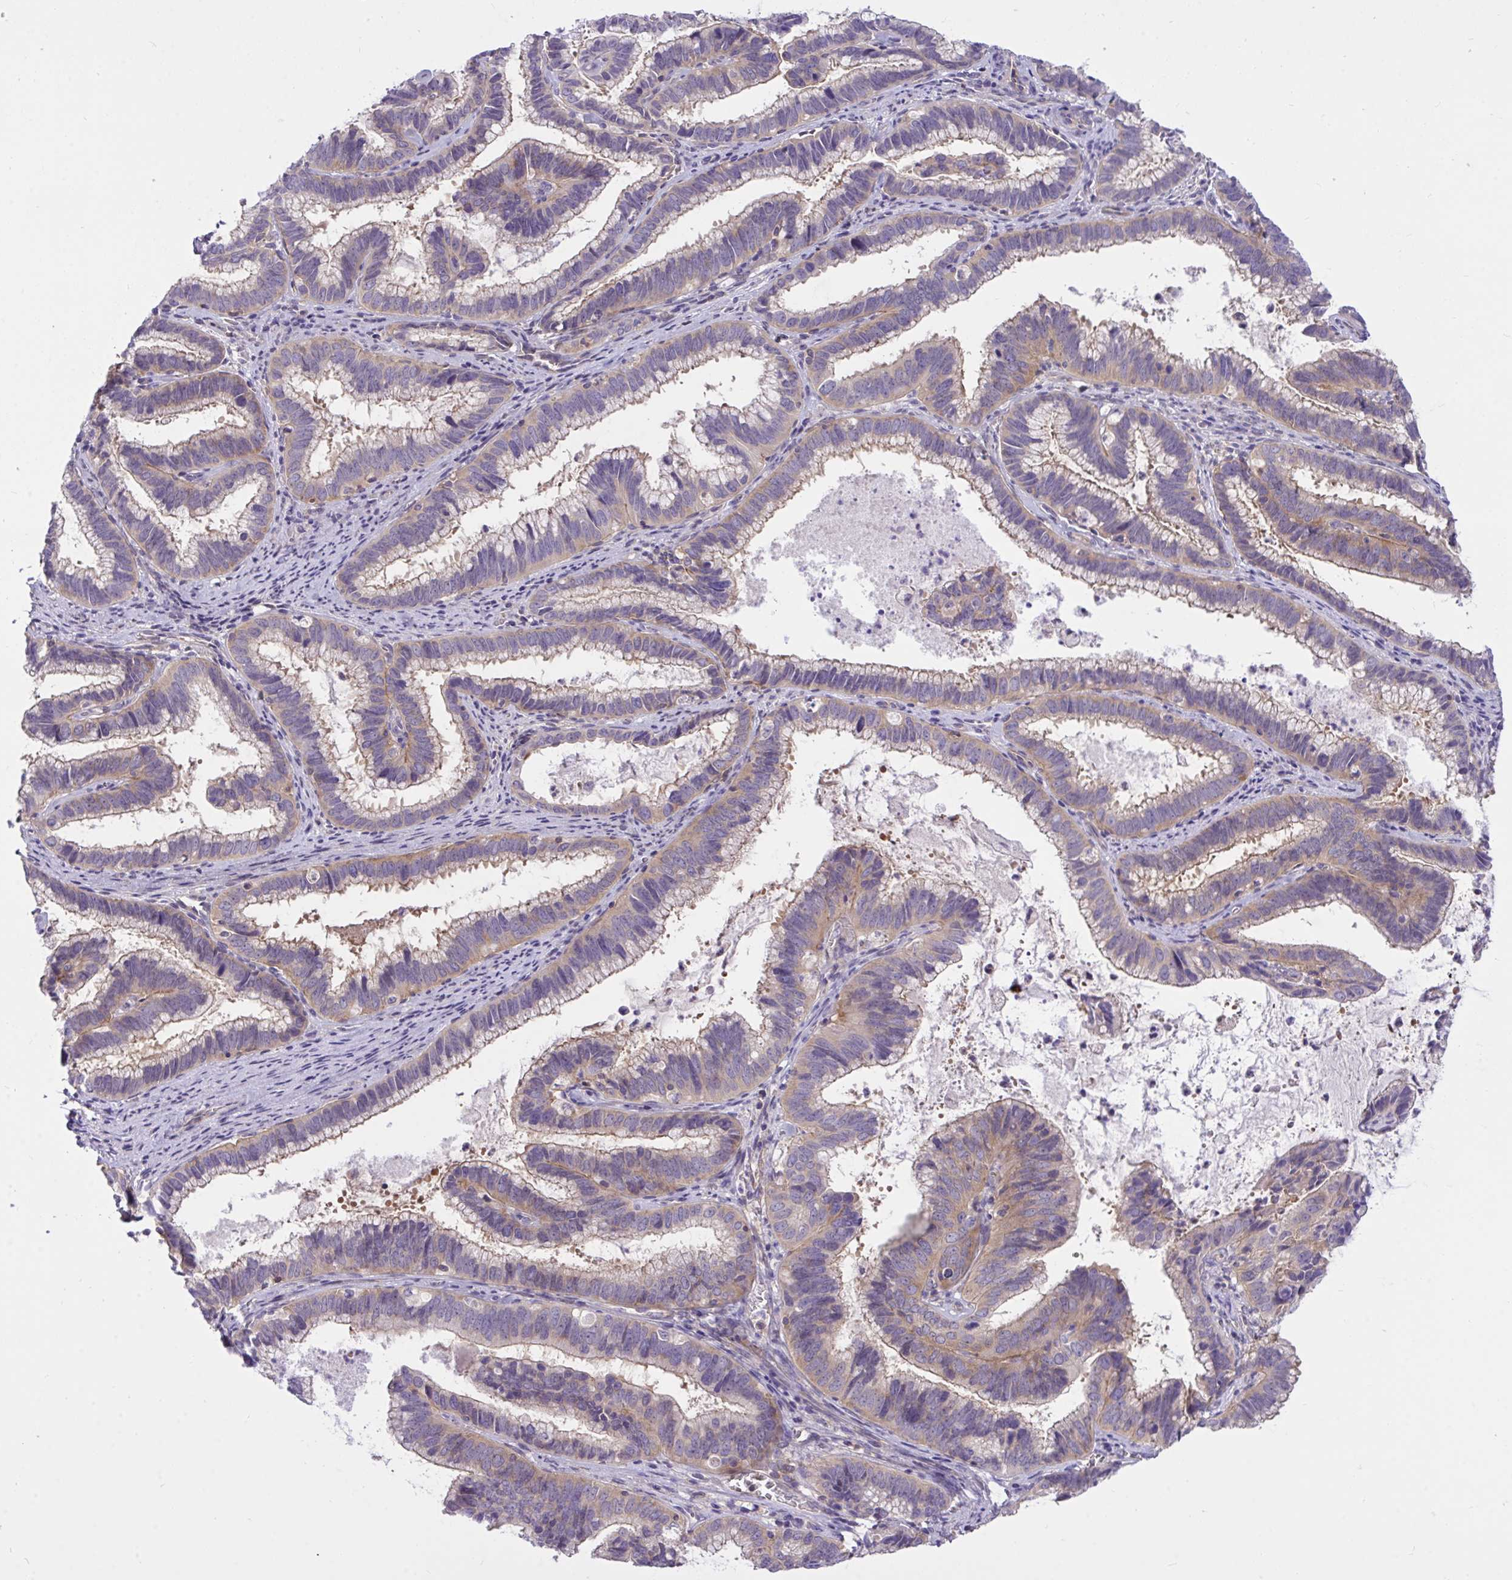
{"staining": {"intensity": "weak", "quantity": ">75%", "location": "cytoplasmic/membranous"}, "tissue": "cervical cancer", "cell_type": "Tumor cells", "image_type": "cancer", "snomed": [{"axis": "morphology", "description": "Adenocarcinoma, NOS"}, {"axis": "topography", "description": "Cervix"}], "caption": "A photomicrograph showing weak cytoplasmic/membranous positivity in approximately >75% of tumor cells in adenocarcinoma (cervical), as visualized by brown immunohistochemical staining.", "gene": "TLN2", "patient": {"sex": "female", "age": 61}}